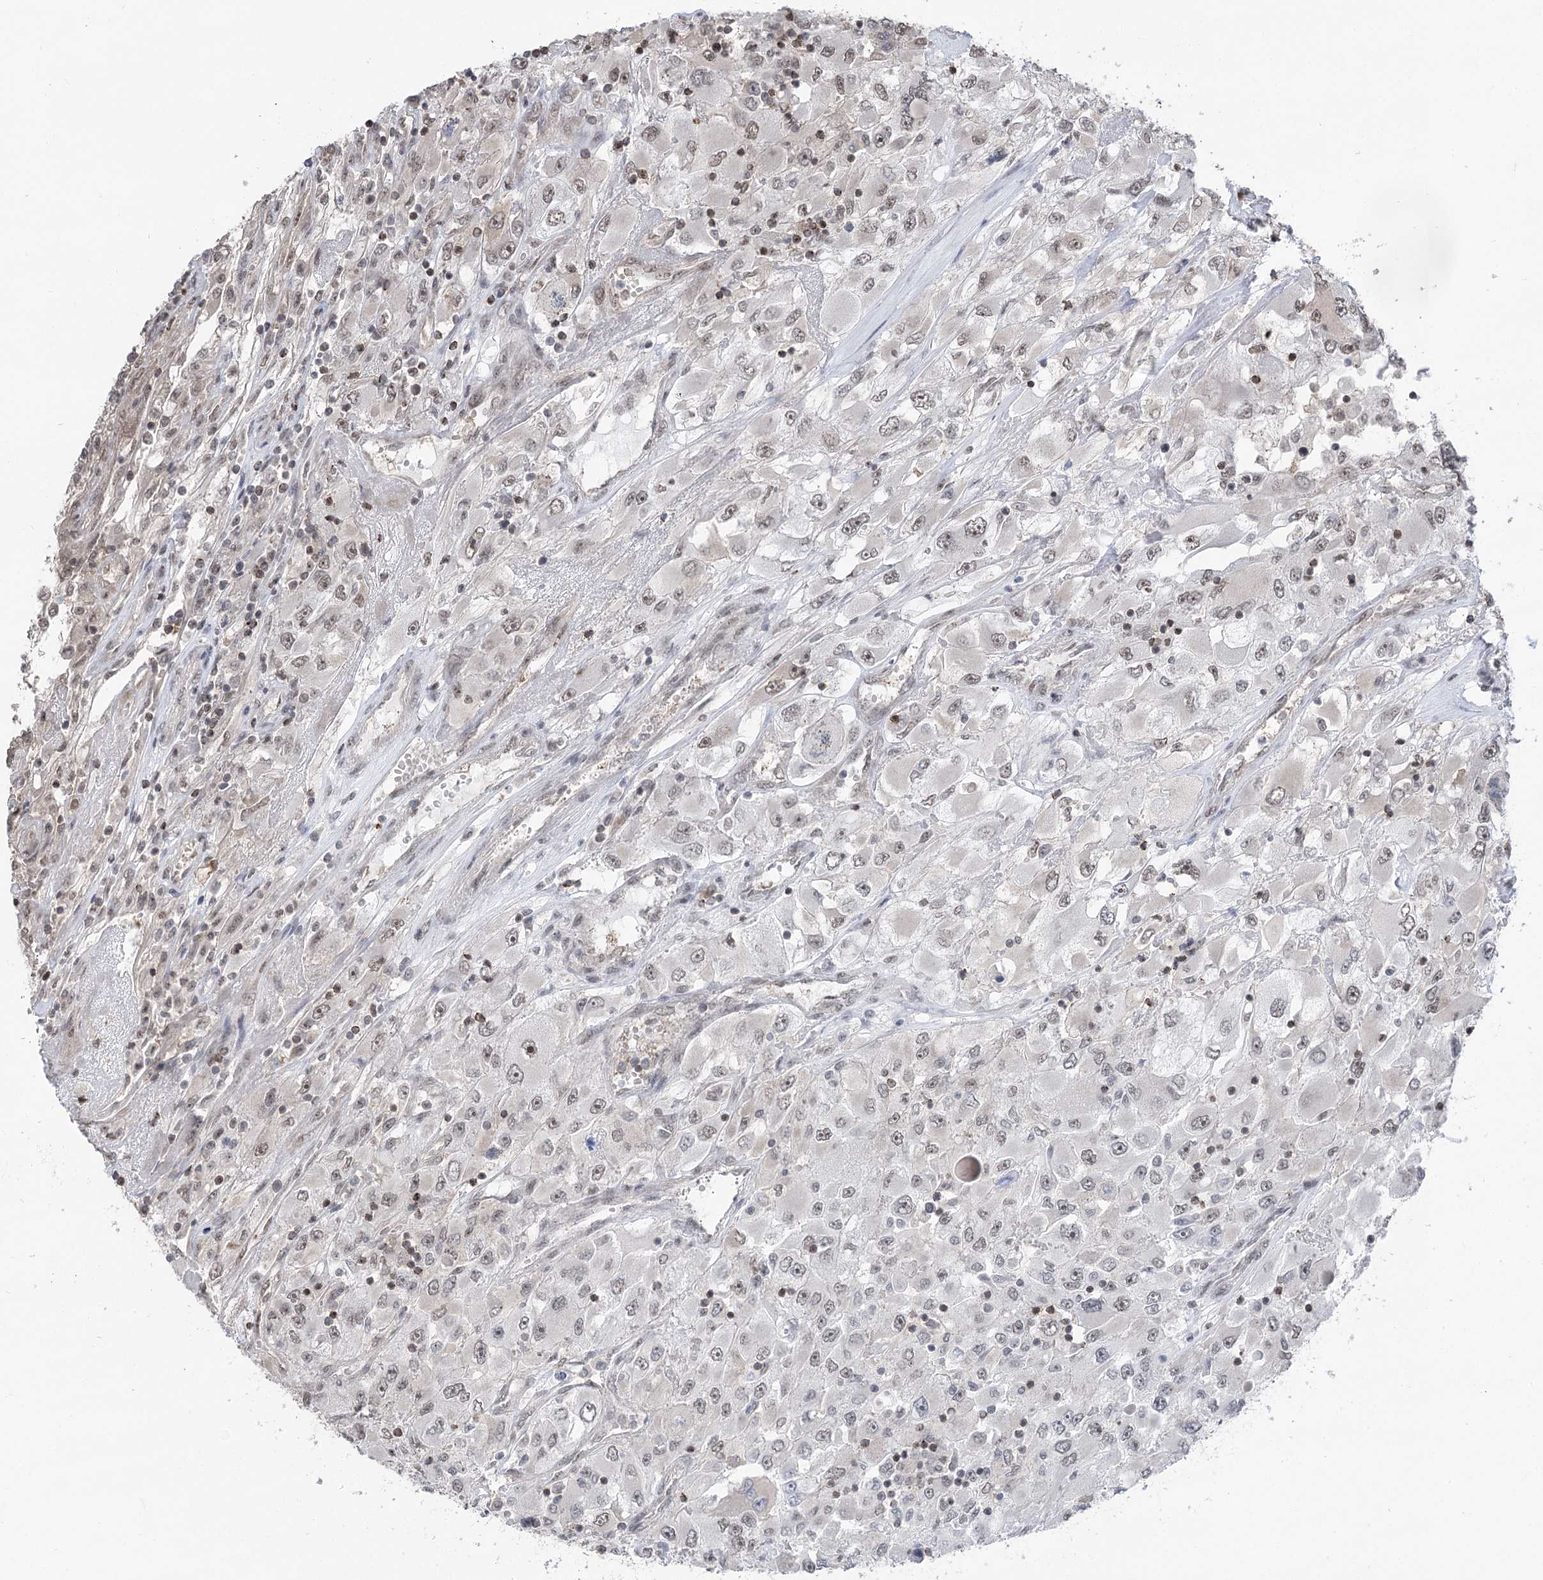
{"staining": {"intensity": "weak", "quantity": ">75%", "location": "nuclear"}, "tissue": "renal cancer", "cell_type": "Tumor cells", "image_type": "cancer", "snomed": [{"axis": "morphology", "description": "Adenocarcinoma, NOS"}, {"axis": "topography", "description": "Kidney"}], "caption": "About >75% of tumor cells in human renal cancer show weak nuclear protein positivity as visualized by brown immunohistochemical staining.", "gene": "CCSER2", "patient": {"sex": "female", "age": 52}}